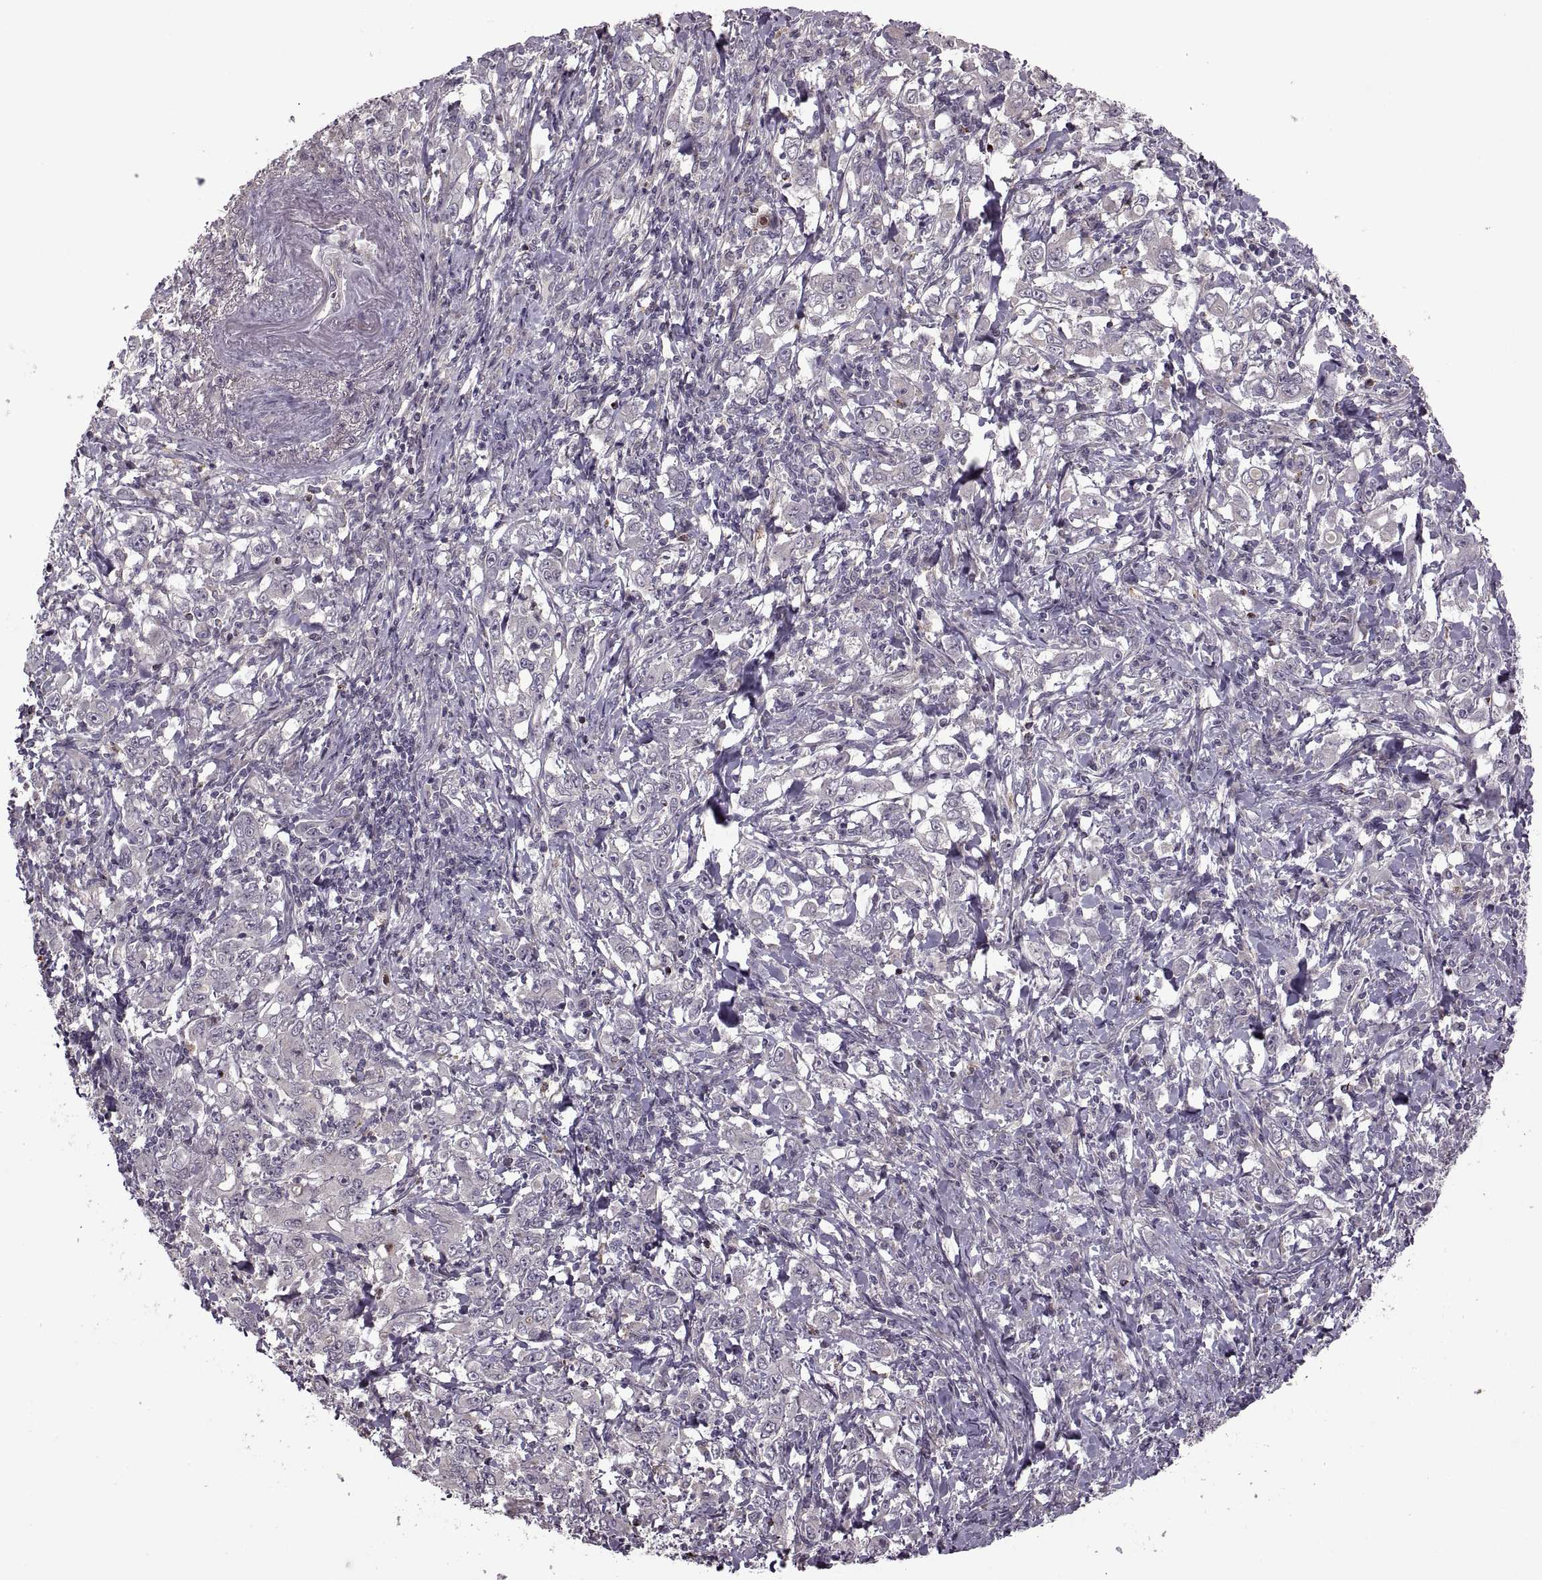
{"staining": {"intensity": "negative", "quantity": "none", "location": "none"}, "tissue": "stomach cancer", "cell_type": "Tumor cells", "image_type": "cancer", "snomed": [{"axis": "morphology", "description": "Adenocarcinoma, NOS"}, {"axis": "topography", "description": "Stomach, lower"}], "caption": "A high-resolution image shows immunohistochemistry staining of stomach cancer, which reveals no significant staining in tumor cells. (Stains: DAB immunohistochemistry with hematoxylin counter stain, Microscopy: brightfield microscopy at high magnification).", "gene": "PIERCE1", "patient": {"sex": "female", "age": 72}}